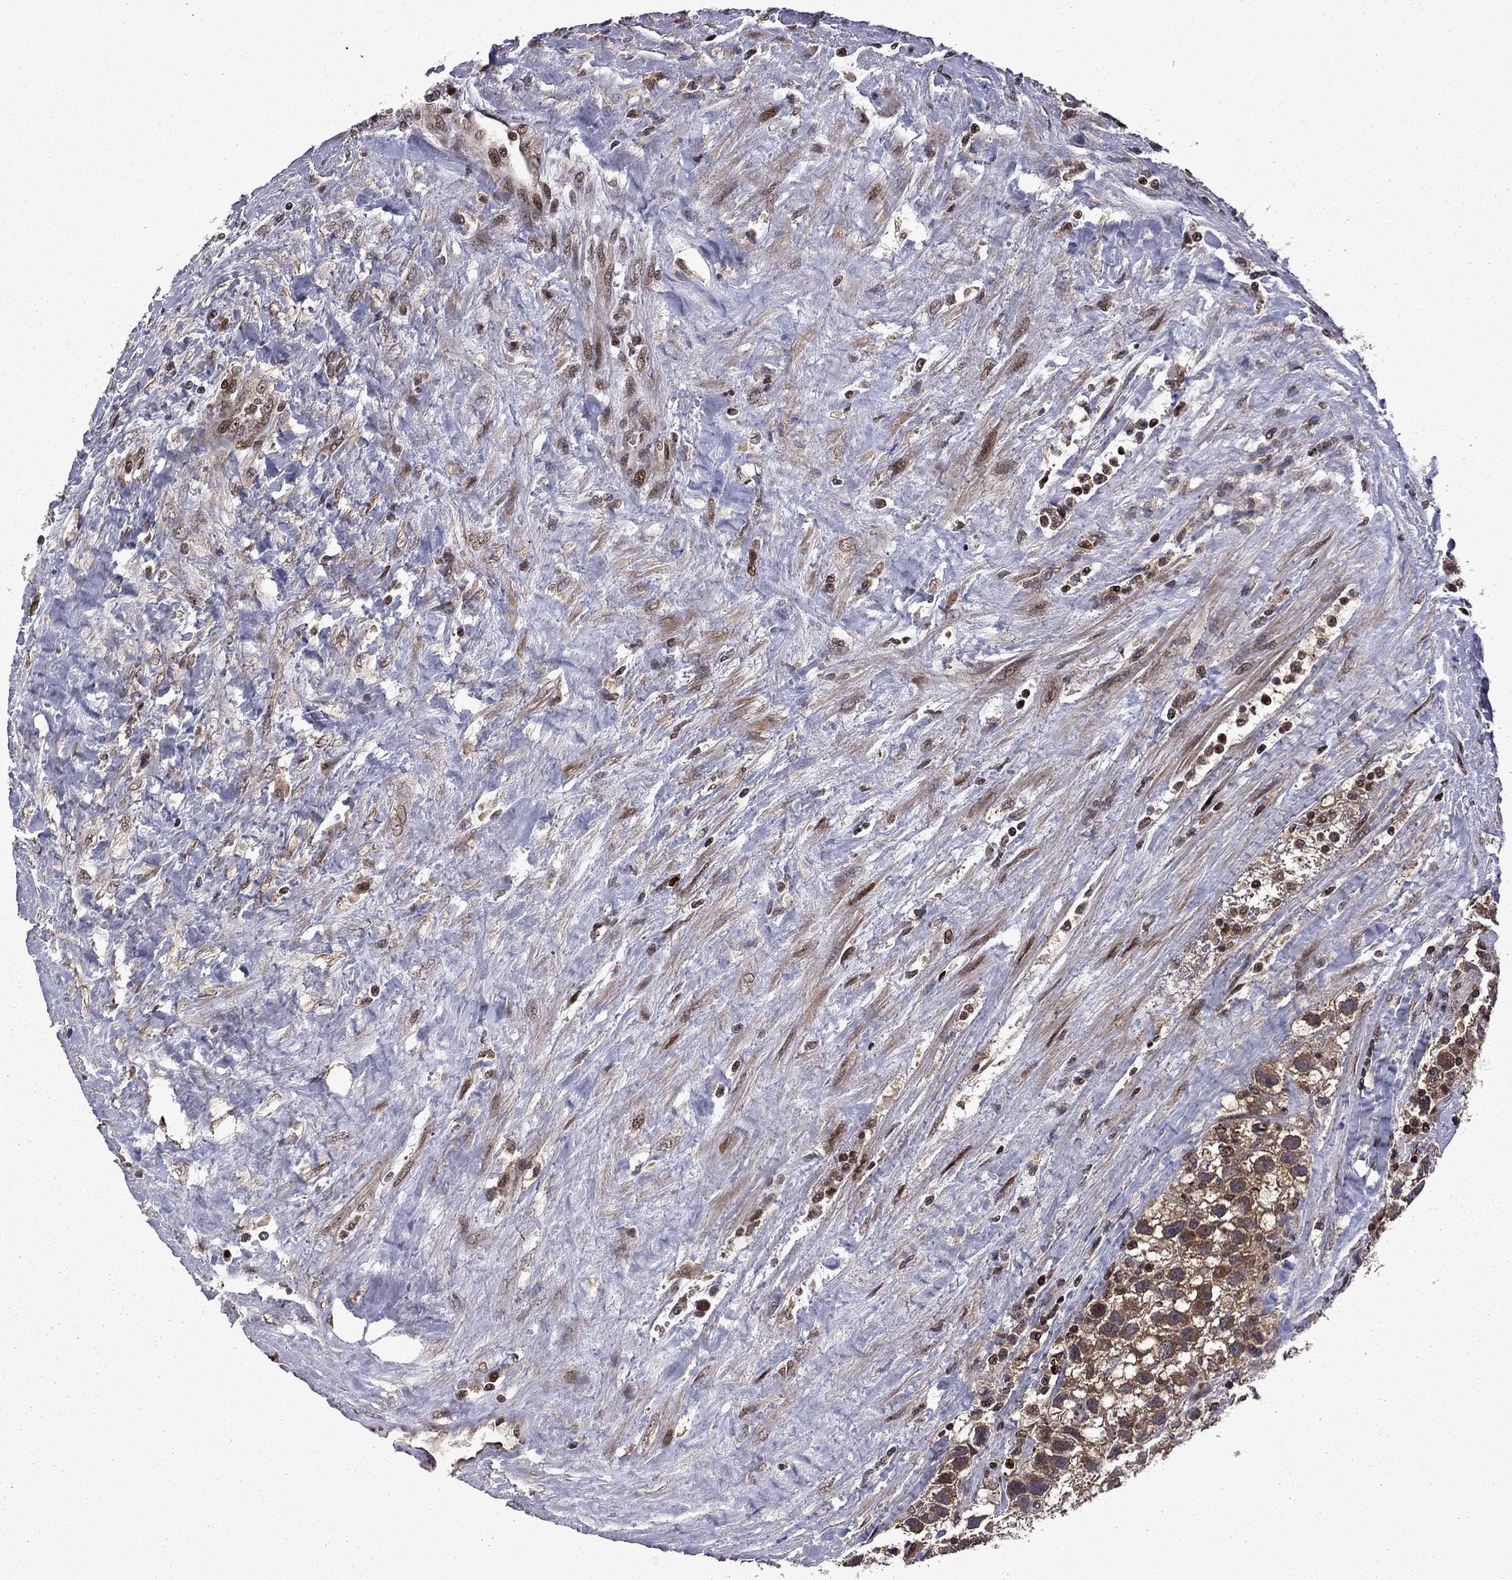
{"staining": {"intensity": "strong", "quantity": ">75%", "location": "cytoplasmic/membranous"}, "tissue": "testis cancer", "cell_type": "Tumor cells", "image_type": "cancer", "snomed": [{"axis": "morphology", "description": "Seminoma, NOS"}, {"axis": "topography", "description": "Testis"}], "caption": "This histopathology image demonstrates testis seminoma stained with IHC to label a protein in brown. The cytoplasmic/membranous of tumor cells show strong positivity for the protein. Nuclei are counter-stained blue.", "gene": "IPP", "patient": {"sex": "male", "age": 43}}